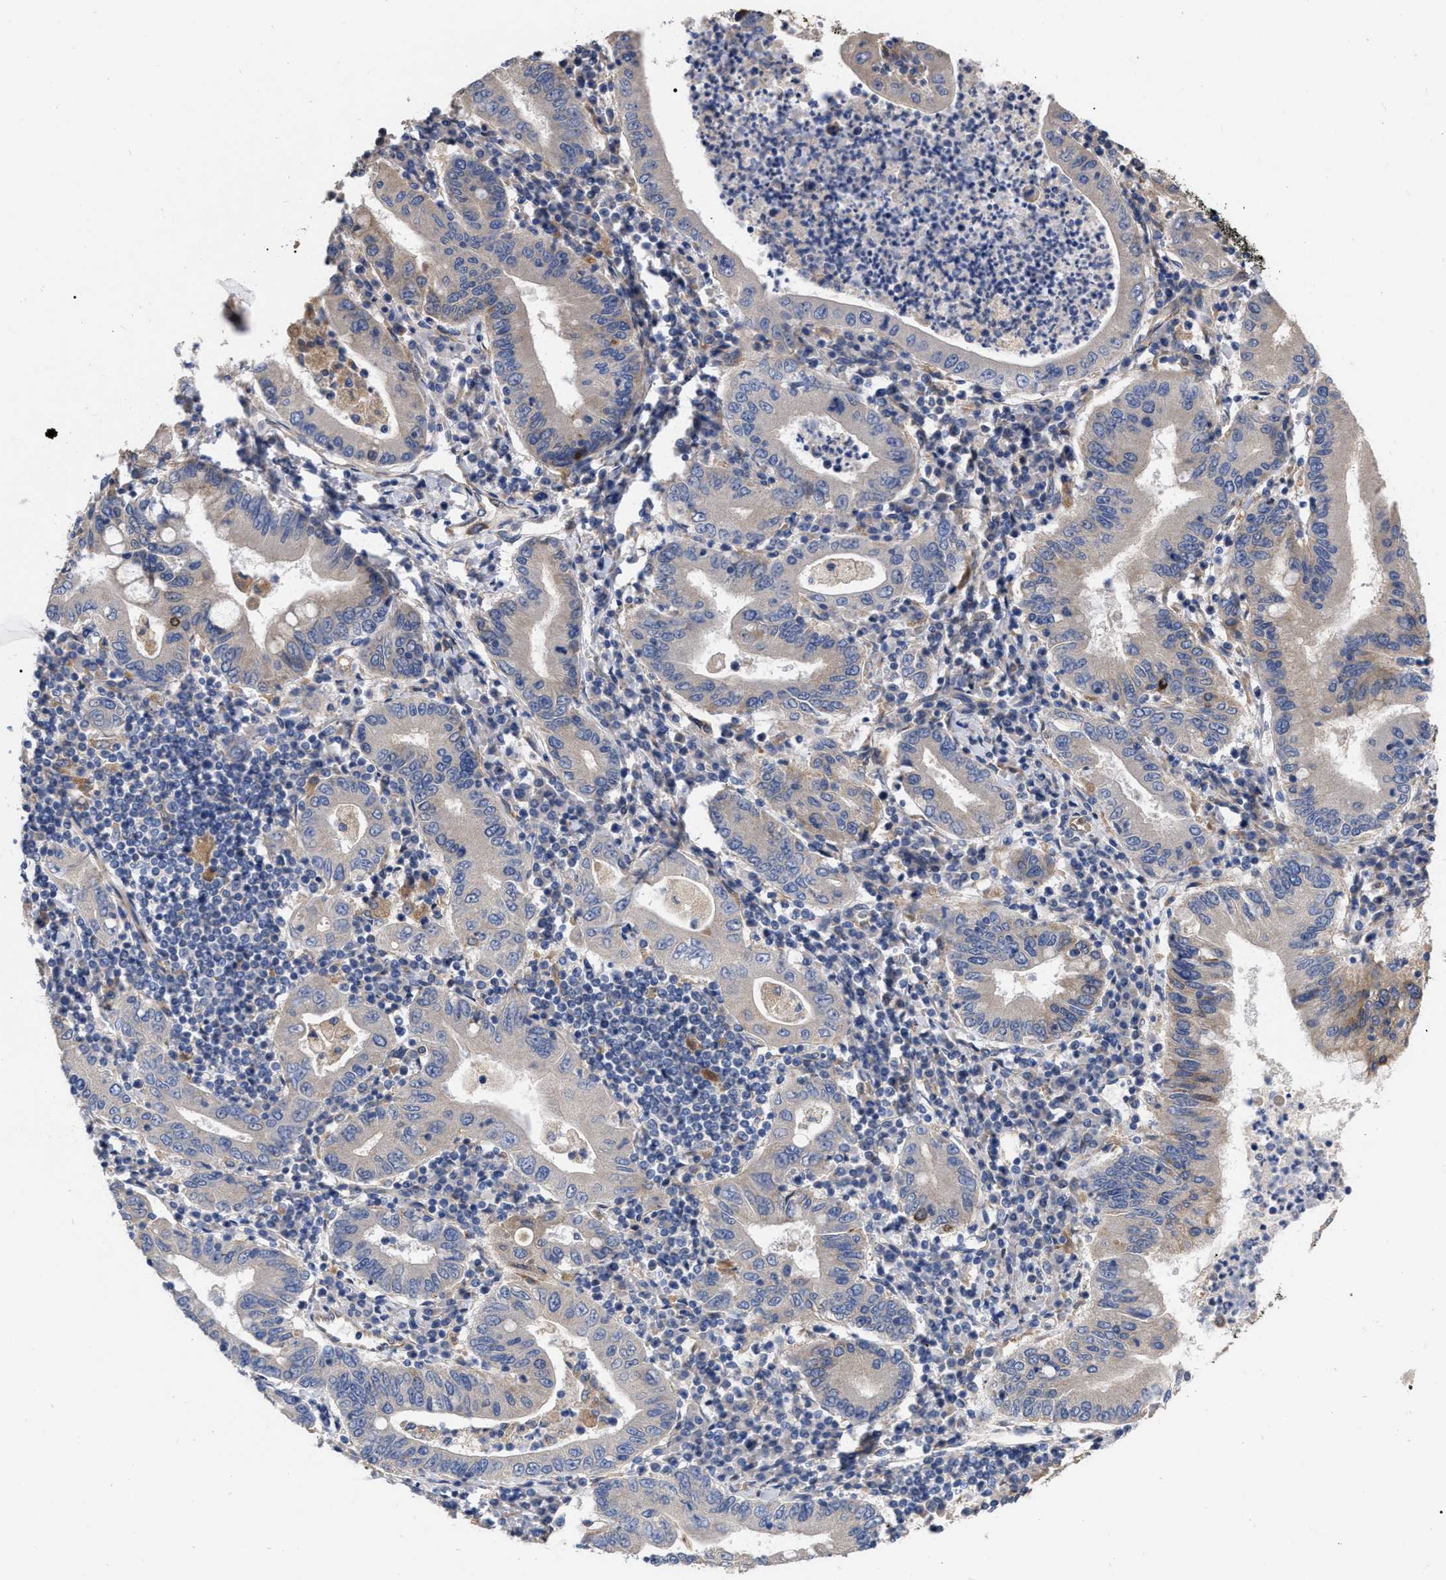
{"staining": {"intensity": "negative", "quantity": "none", "location": "none"}, "tissue": "stomach cancer", "cell_type": "Tumor cells", "image_type": "cancer", "snomed": [{"axis": "morphology", "description": "Normal tissue, NOS"}, {"axis": "morphology", "description": "Adenocarcinoma, NOS"}, {"axis": "topography", "description": "Esophagus"}, {"axis": "topography", "description": "Stomach, upper"}, {"axis": "topography", "description": "Peripheral nerve tissue"}], "caption": "DAB (3,3'-diaminobenzidine) immunohistochemical staining of stomach cancer (adenocarcinoma) exhibits no significant expression in tumor cells. (Stains: DAB (3,3'-diaminobenzidine) immunohistochemistry (IHC) with hematoxylin counter stain, Microscopy: brightfield microscopy at high magnification).", "gene": "MLST8", "patient": {"sex": "male", "age": 62}}